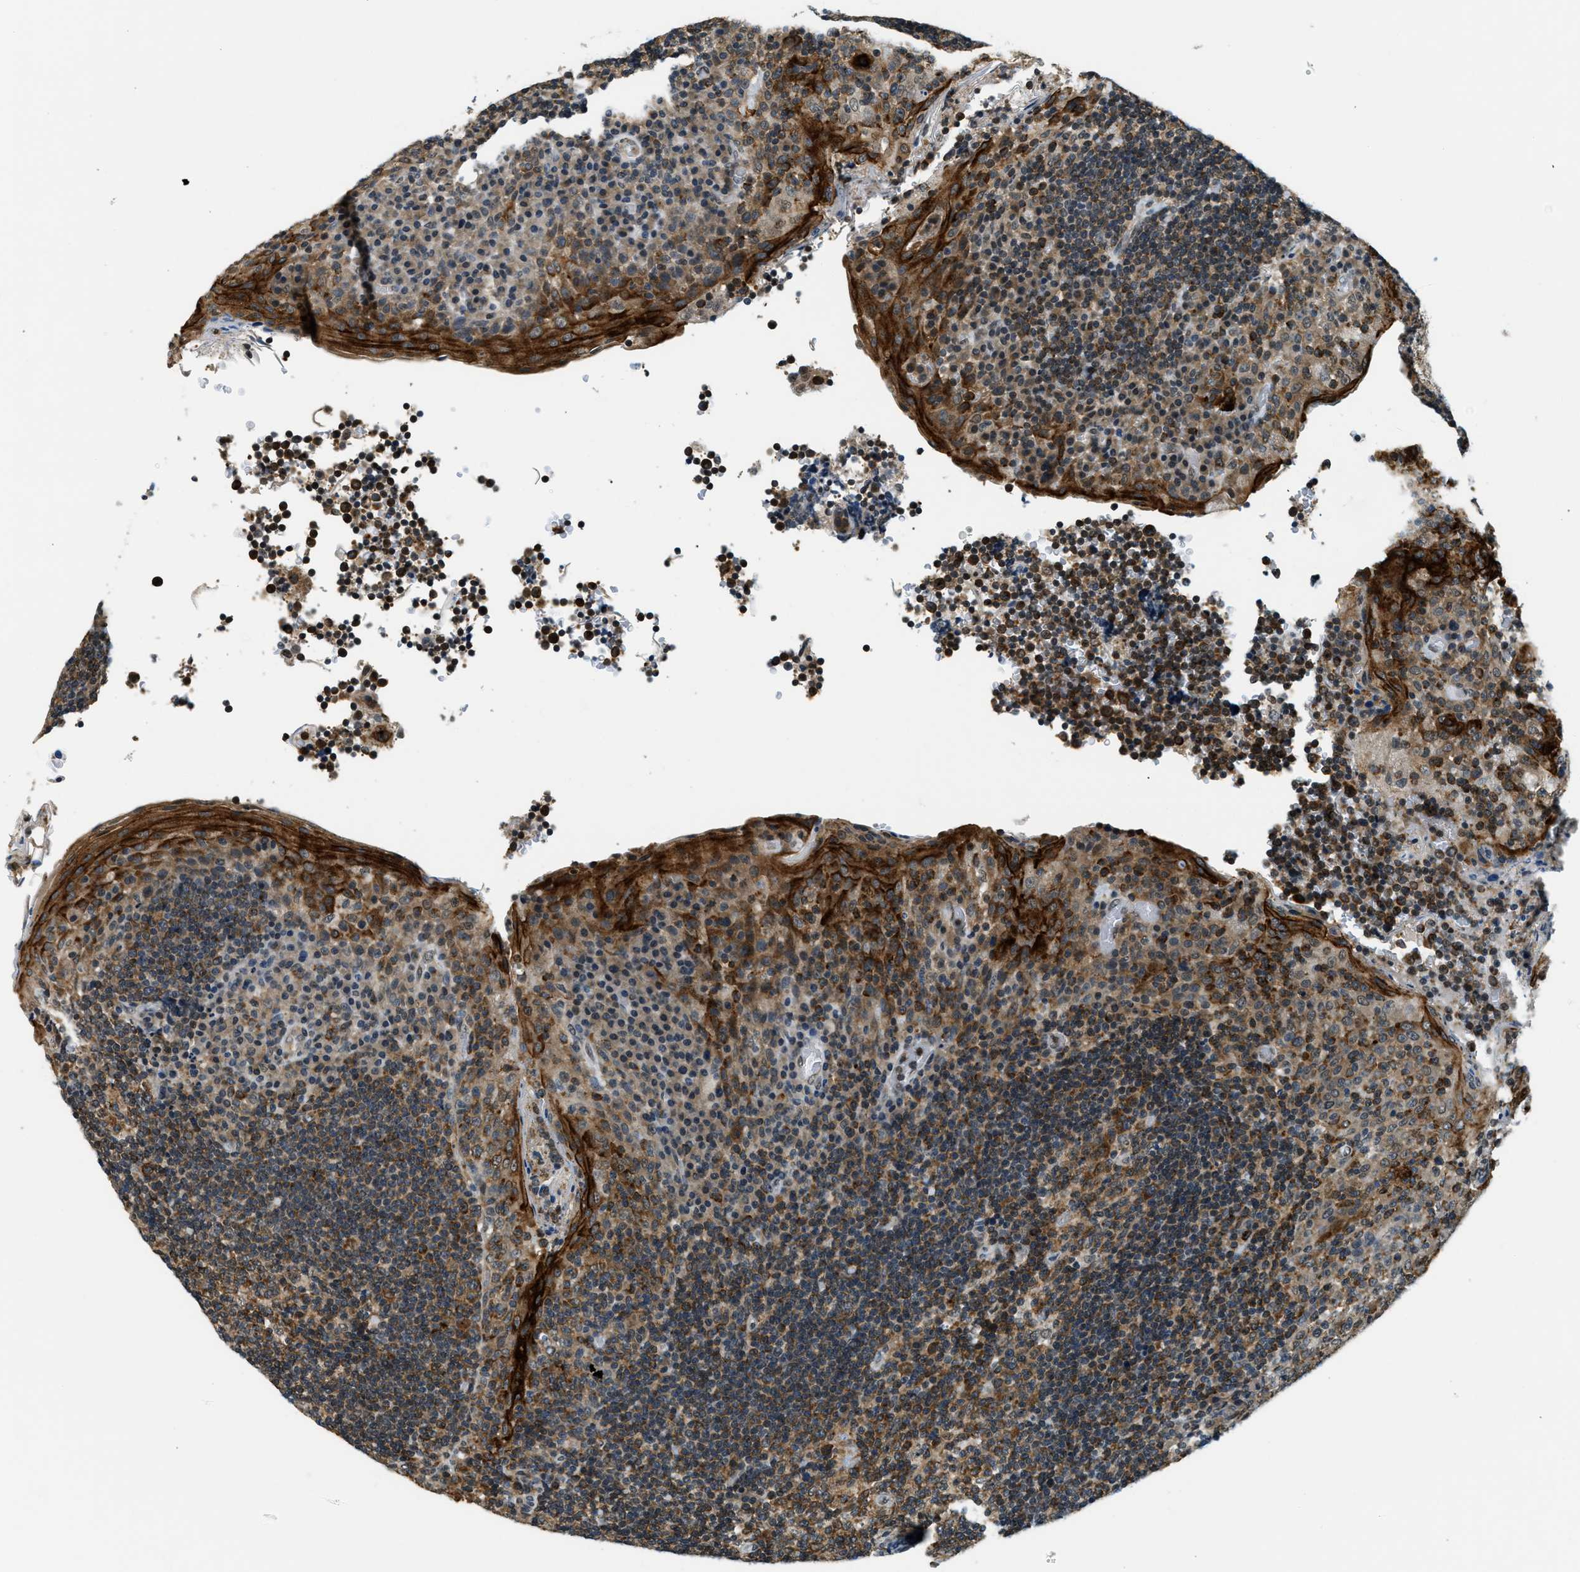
{"staining": {"intensity": "moderate", "quantity": "25%-75%", "location": "cytoplasmic/membranous"}, "tissue": "tonsil", "cell_type": "Germinal center cells", "image_type": "normal", "snomed": [{"axis": "morphology", "description": "Normal tissue, NOS"}, {"axis": "topography", "description": "Tonsil"}], "caption": "Protein staining of normal tonsil displays moderate cytoplasmic/membranous expression in about 25%-75% of germinal center cells.", "gene": "RAB11FIP1", "patient": {"sex": "male", "age": 17}}